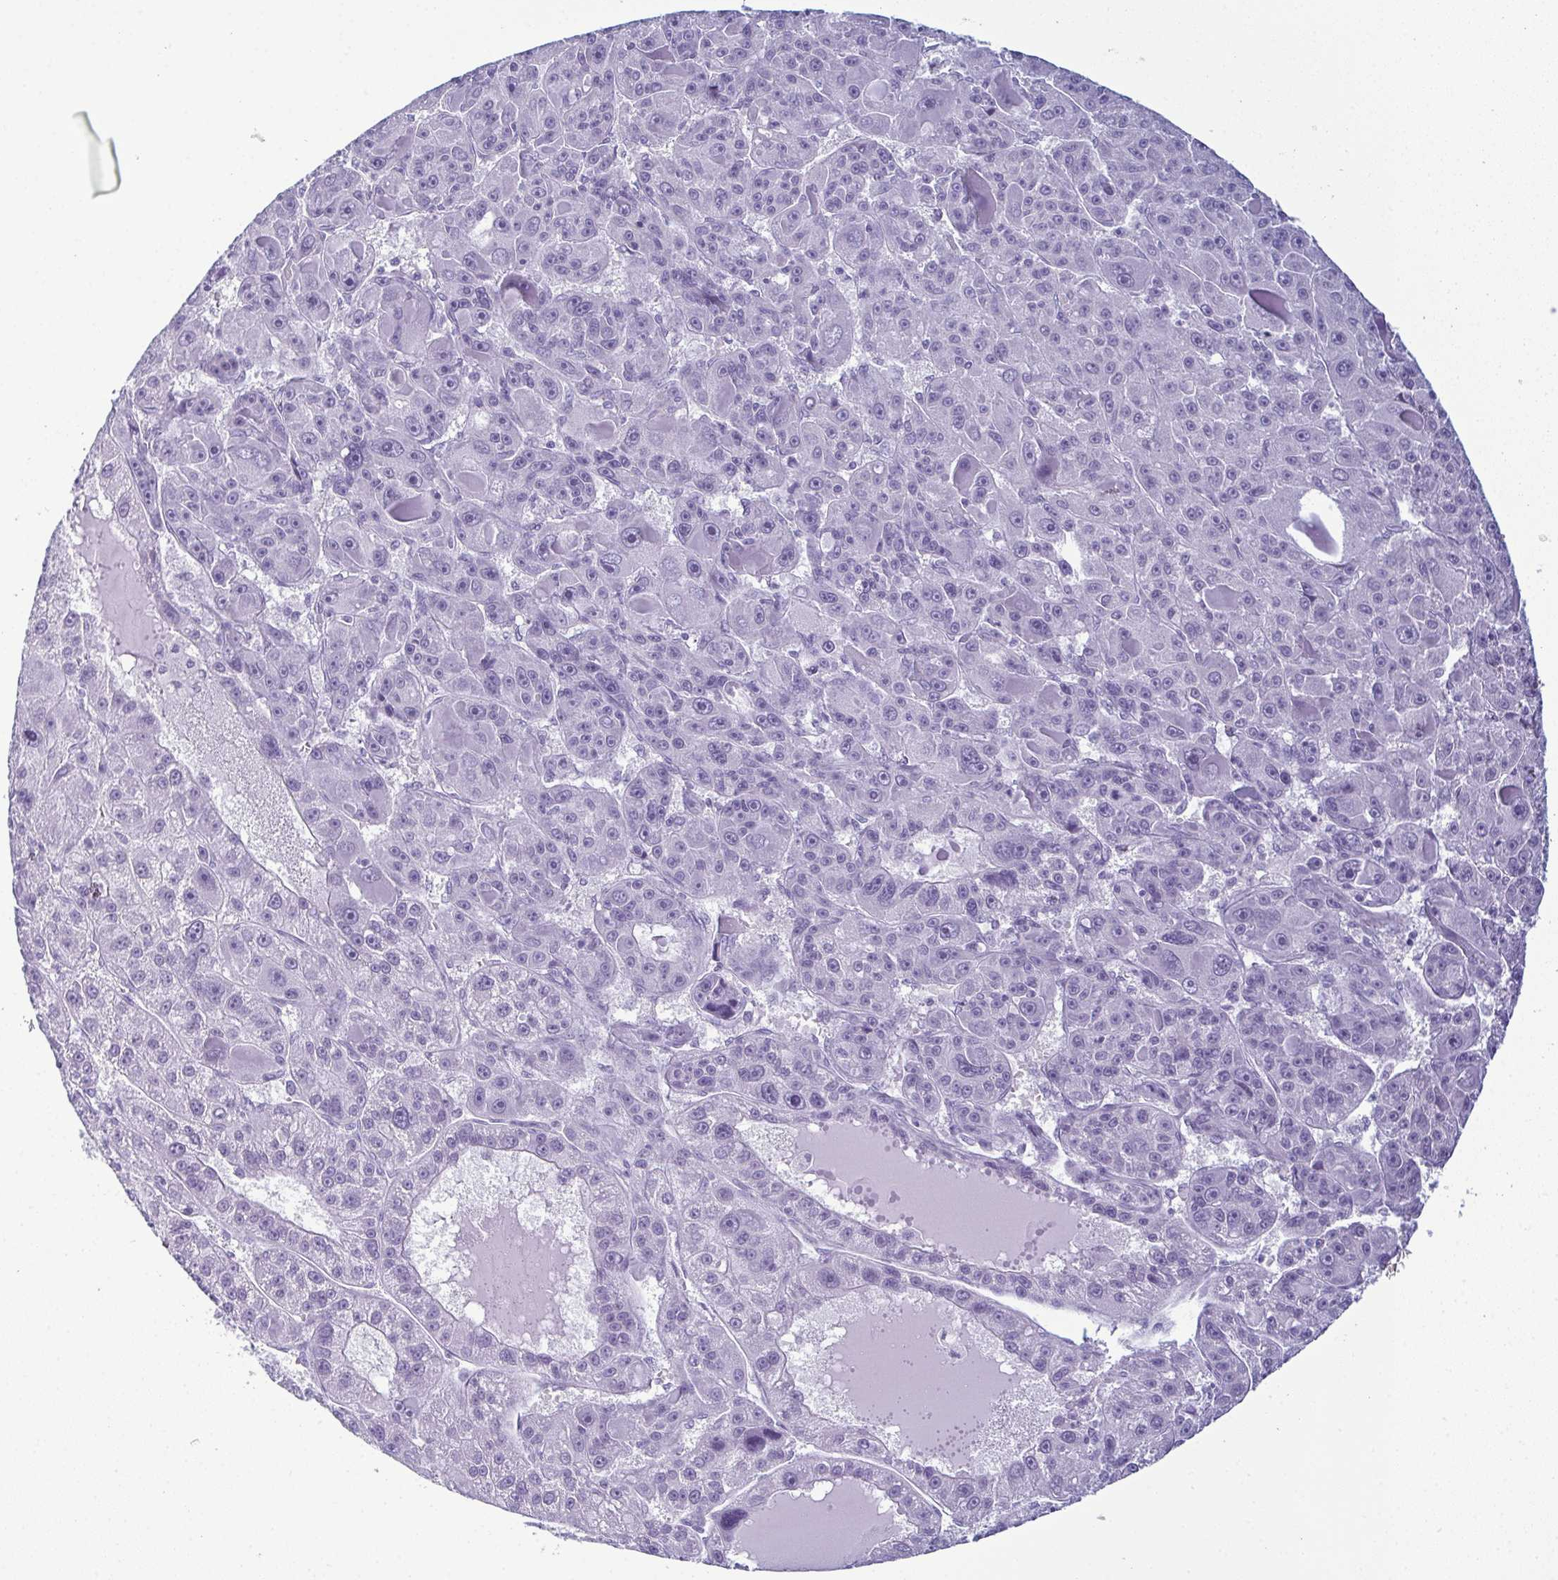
{"staining": {"intensity": "negative", "quantity": "none", "location": "none"}, "tissue": "liver cancer", "cell_type": "Tumor cells", "image_type": "cancer", "snomed": [{"axis": "morphology", "description": "Carcinoma, Hepatocellular, NOS"}, {"axis": "topography", "description": "Liver"}], "caption": "IHC of human liver cancer (hepatocellular carcinoma) displays no expression in tumor cells. (Stains: DAB immunohistochemistry (IHC) with hematoxylin counter stain, Microscopy: brightfield microscopy at high magnification).", "gene": "CDA", "patient": {"sex": "male", "age": 76}}